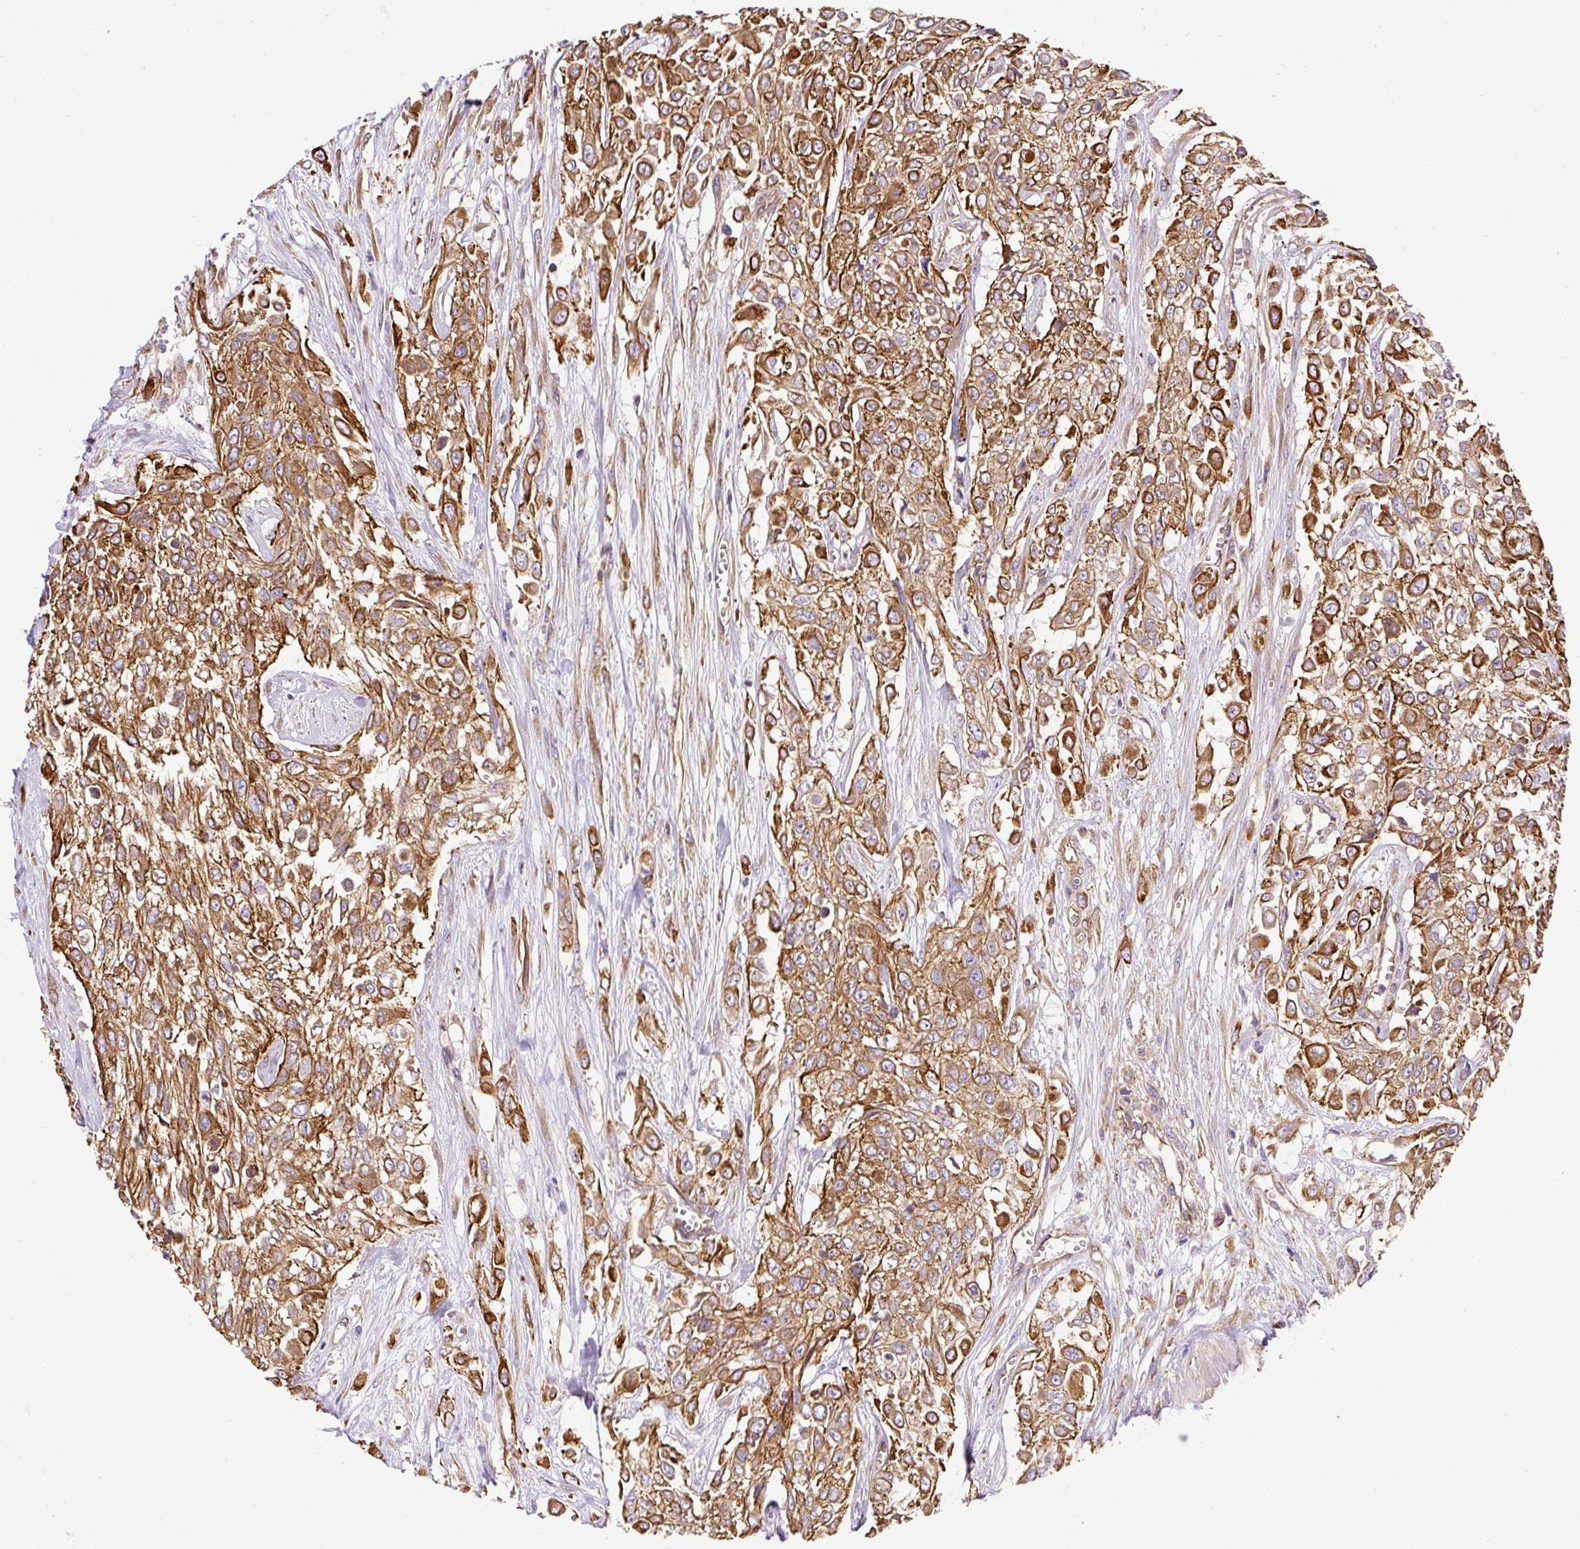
{"staining": {"intensity": "strong", "quantity": ">75%", "location": "cytoplasmic/membranous"}, "tissue": "urothelial cancer", "cell_type": "Tumor cells", "image_type": "cancer", "snomed": [{"axis": "morphology", "description": "Urothelial carcinoma, High grade"}, {"axis": "topography", "description": "Urinary bladder"}], "caption": "Immunohistochemical staining of urothelial cancer shows high levels of strong cytoplasmic/membranous protein expression in about >75% of tumor cells. (IHC, brightfield microscopy, high magnification).", "gene": "DCTN1", "patient": {"sex": "male", "age": 57}}